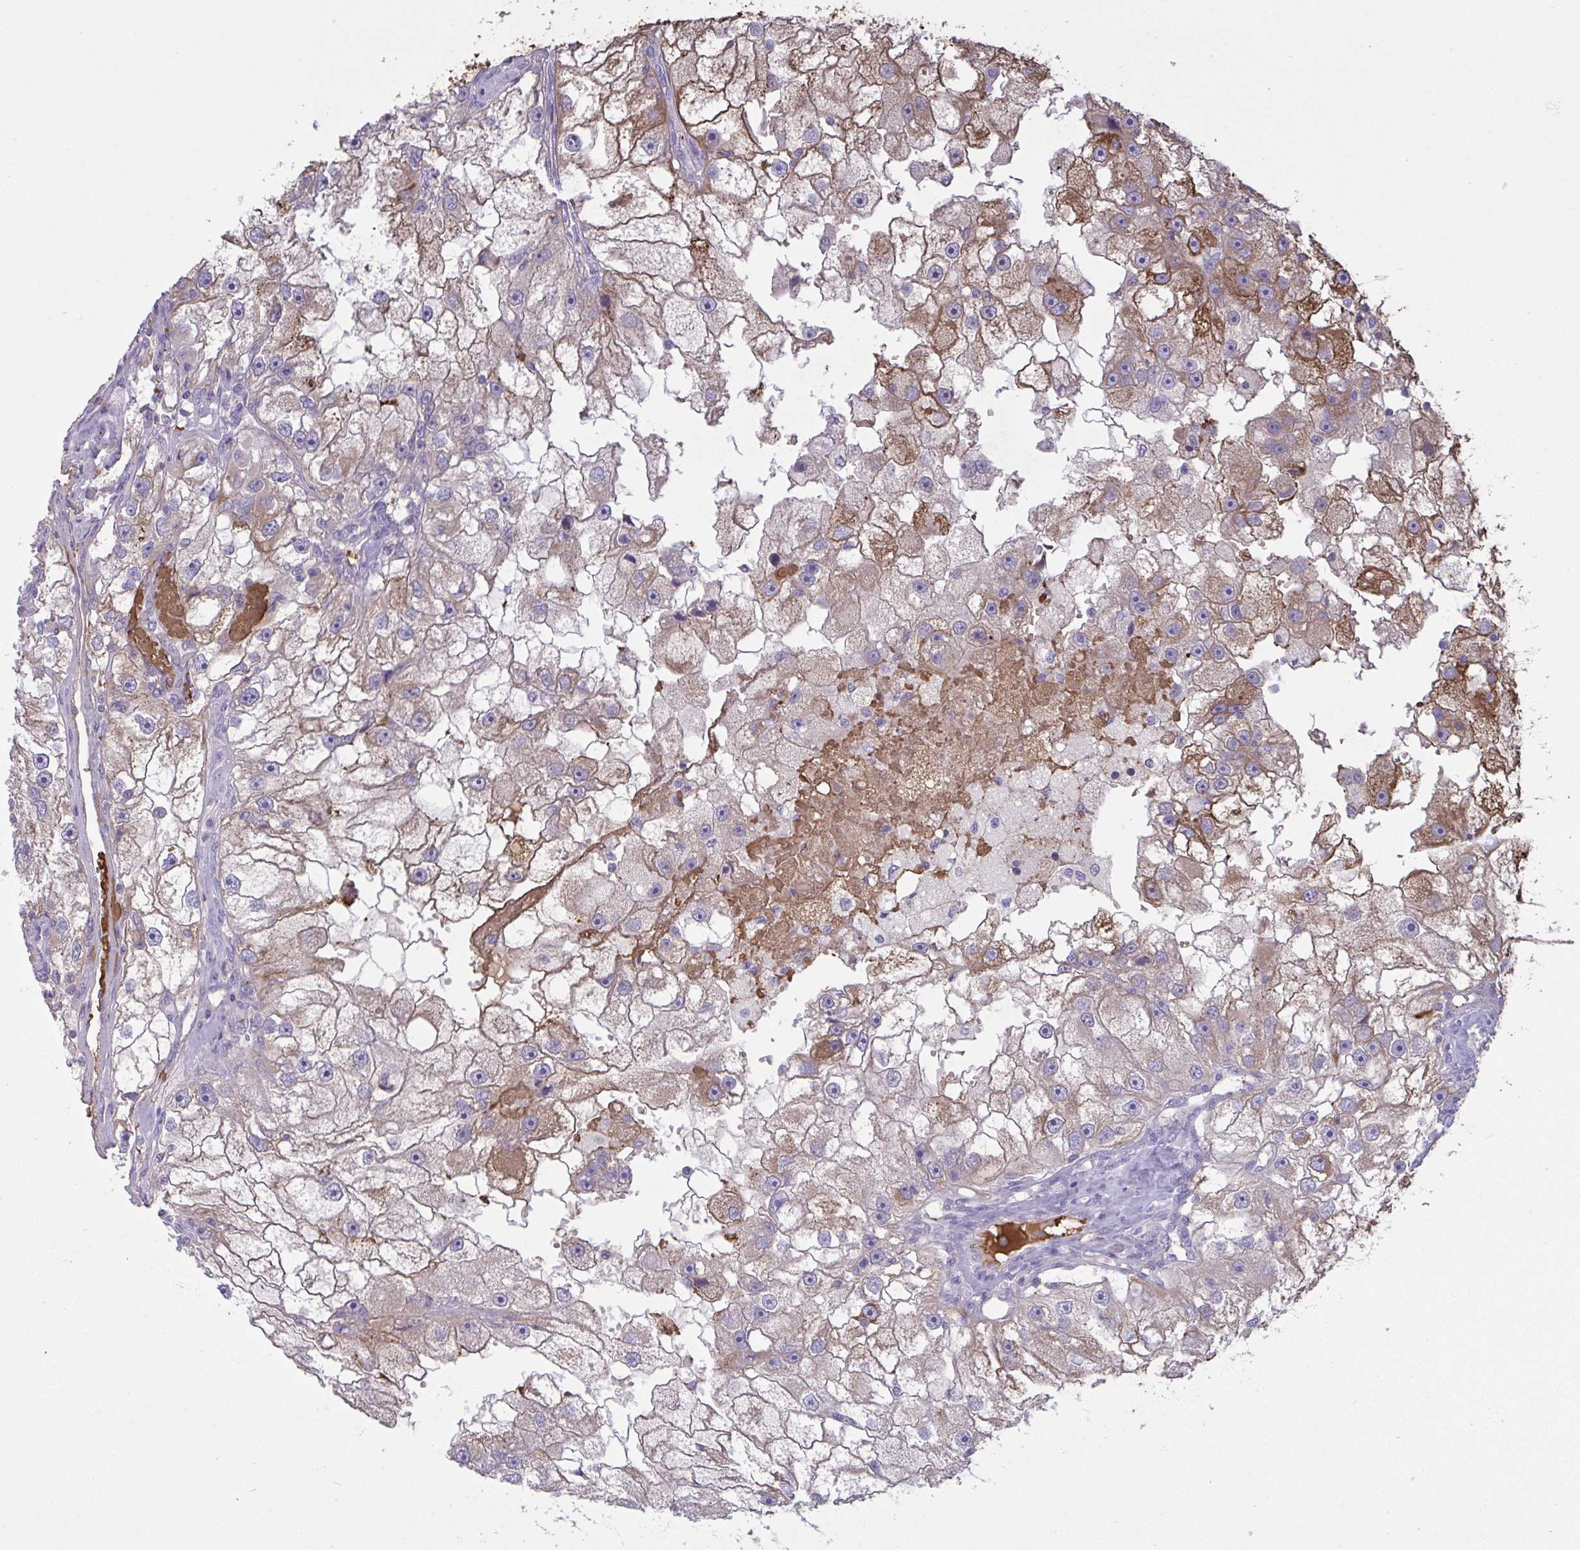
{"staining": {"intensity": "moderate", "quantity": "<25%", "location": "cytoplasmic/membranous"}, "tissue": "renal cancer", "cell_type": "Tumor cells", "image_type": "cancer", "snomed": [{"axis": "morphology", "description": "Adenocarcinoma, NOS"}, {"axis": "topography", "description": "Kidney"}], "caption": "Immunohistochemical staining of human renal cancer (adenocarcinoma) exhibits low levels of moderate cytoplasmic/membranous staining in about <25% of tumor cells.", "gene": "IL1R1", "patient": {"sex": "male", "age": 63}}